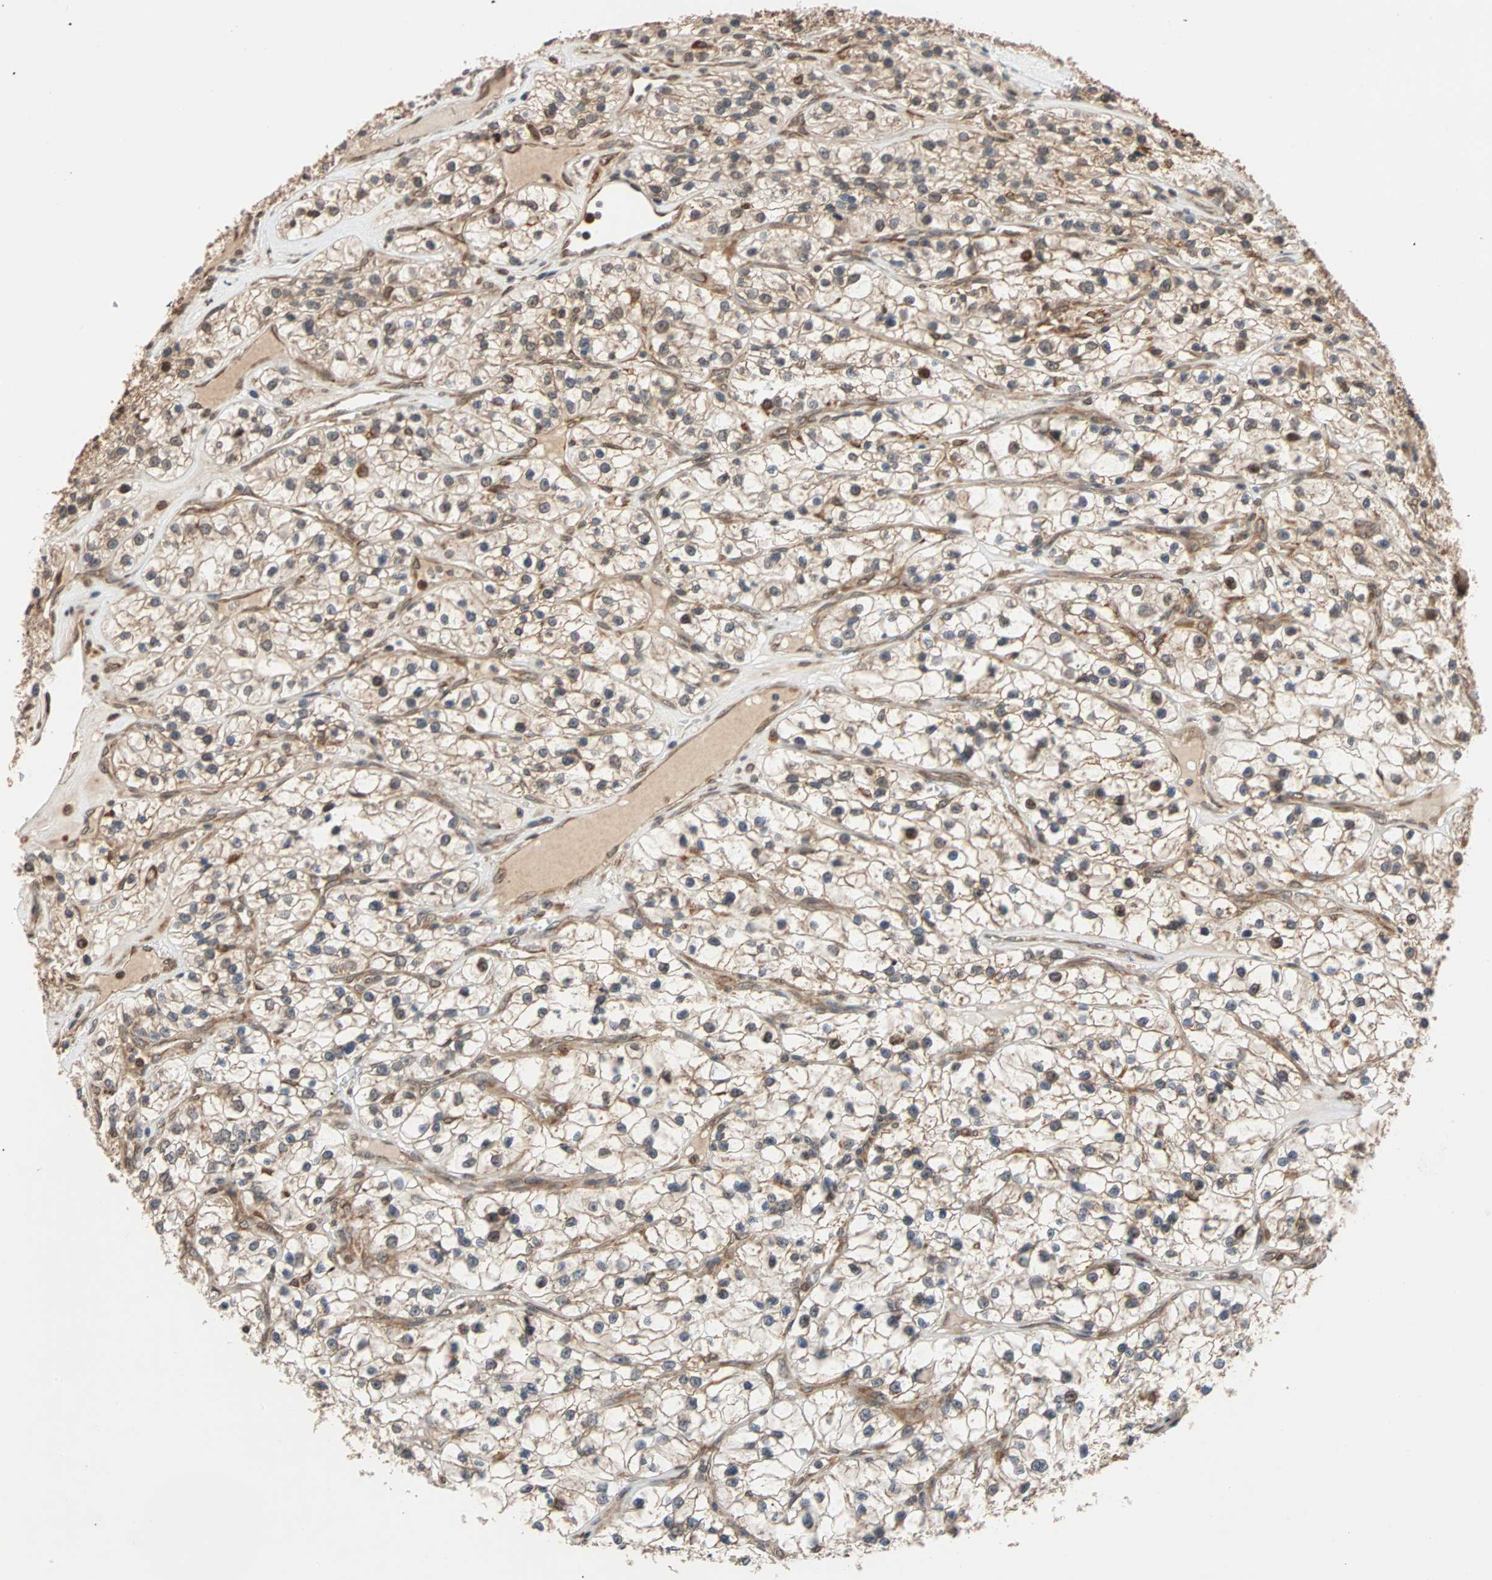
{"staining": {"intensity": "weak", "quantity": "25%-75%", "location": "cytoplasmic/membranous,nuclear"}, "tissue": "renal cancer", "cell_type": "Tumor cells", "image_type": "cancer", "snomed": [{"axis": "morphology", "description": "Adenocarcinoma, NOS"}, {"axis": "topography", "description": "Kidney"}], "caption": "Immunohistochemical staining of human adenocarcinoma (renal) reveals low levels of weak cytoplasmic/membranous and nuclear protein staining in about 25%-75% of tumor cells. The staining was performed using DAB (3,3'-diaminobenzidine) to visualize the protein expression in brown, while the nuclei were stained in blue with hematoxylin (Magnification: 20x).", "gene": "AUP1", "patient": {"sex": "female", "age": 57}}